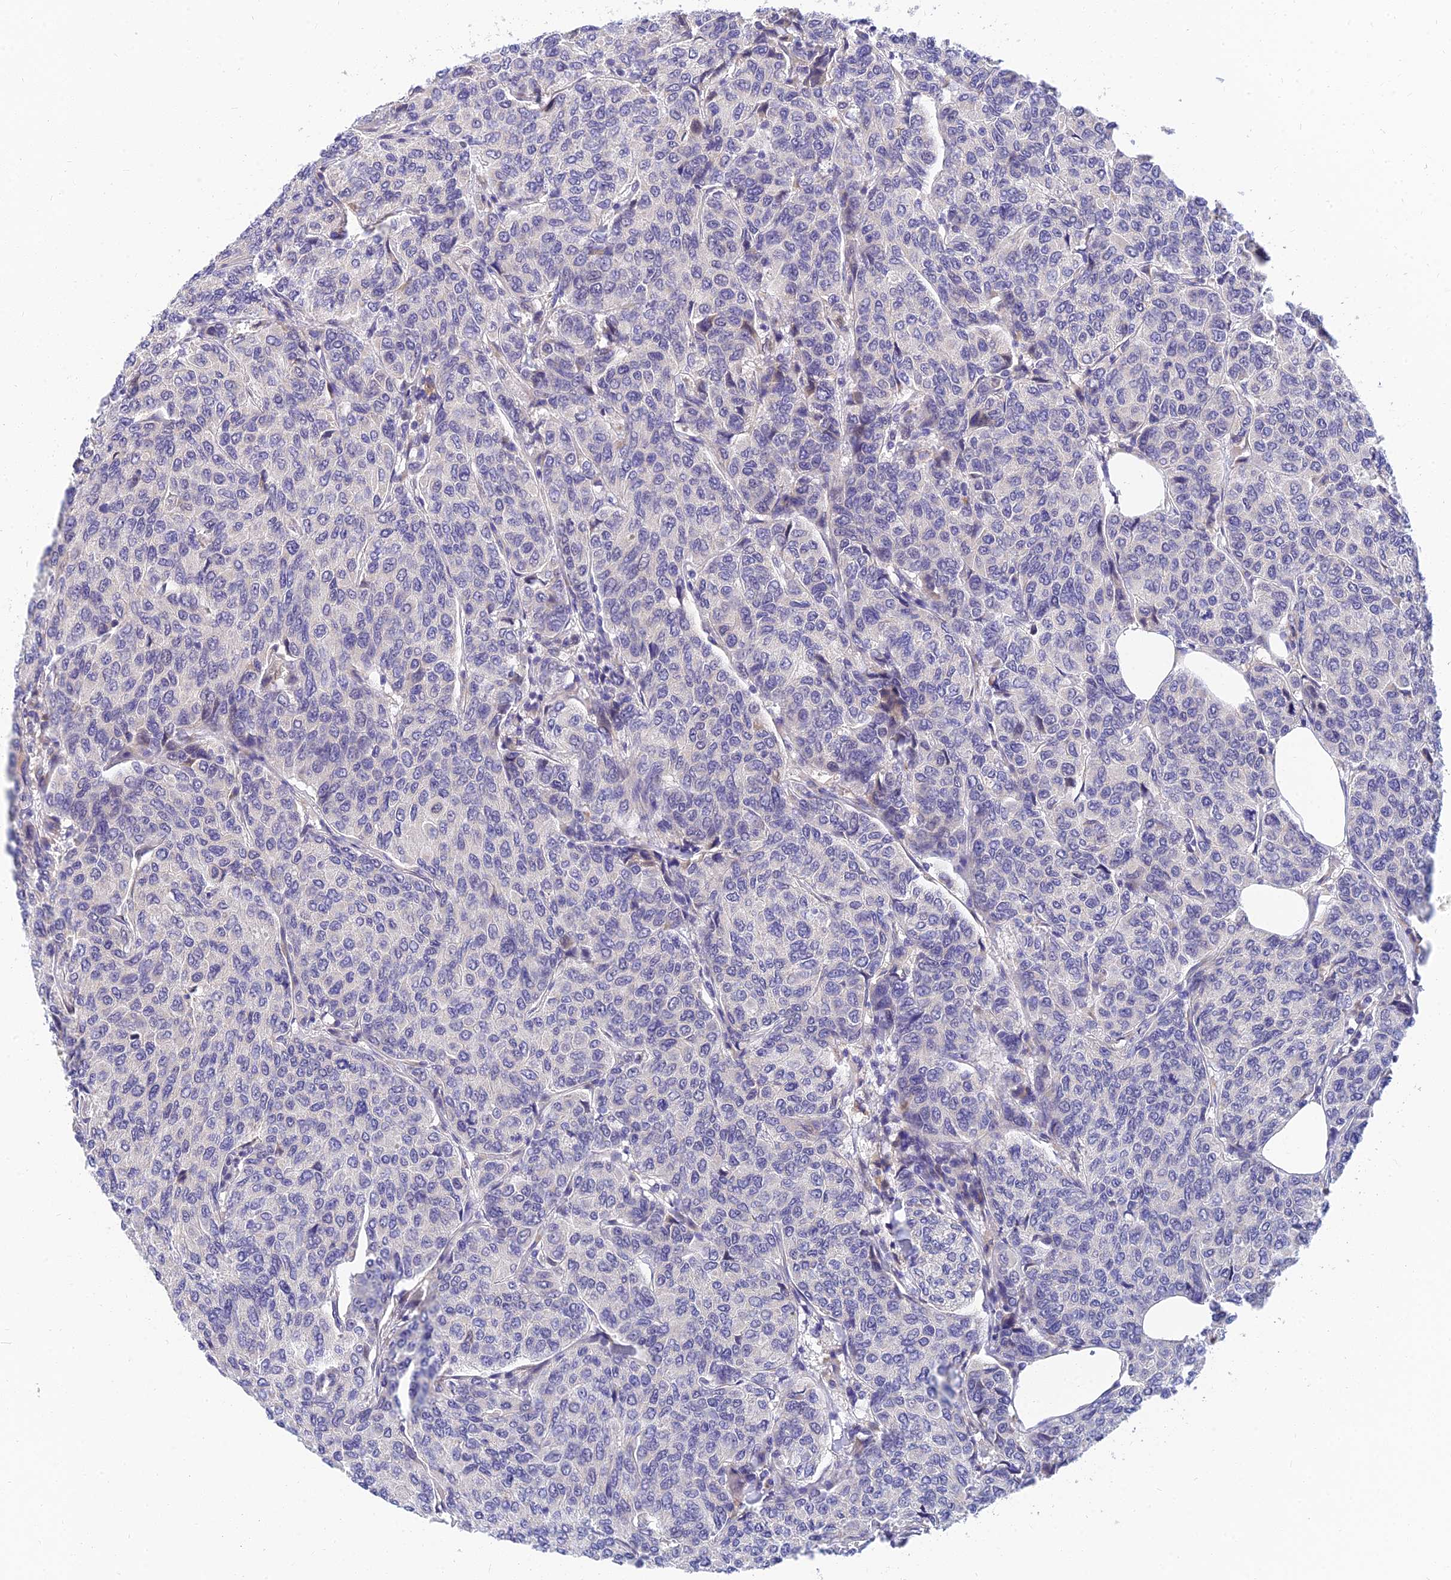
{"staining": {"intensity": "negative", "quantity": "none", "location": "none"}, "tissue": "breast cancer", "cell_type": "Tumor cells", "image_type": "cancer", "snomed": [{"axis": "morphology", "description": "Duct carcinoma"}, {"axis": "topography", "description": "Breast"}], "caption": "The immunohistochemistry (IHC) histopathology image has no significant expression in tumor cells of breast infiltrating ductal carcinoma tissue.", "gene": "ANKS4B", "patient": {"sex": "female", "age": 55}}